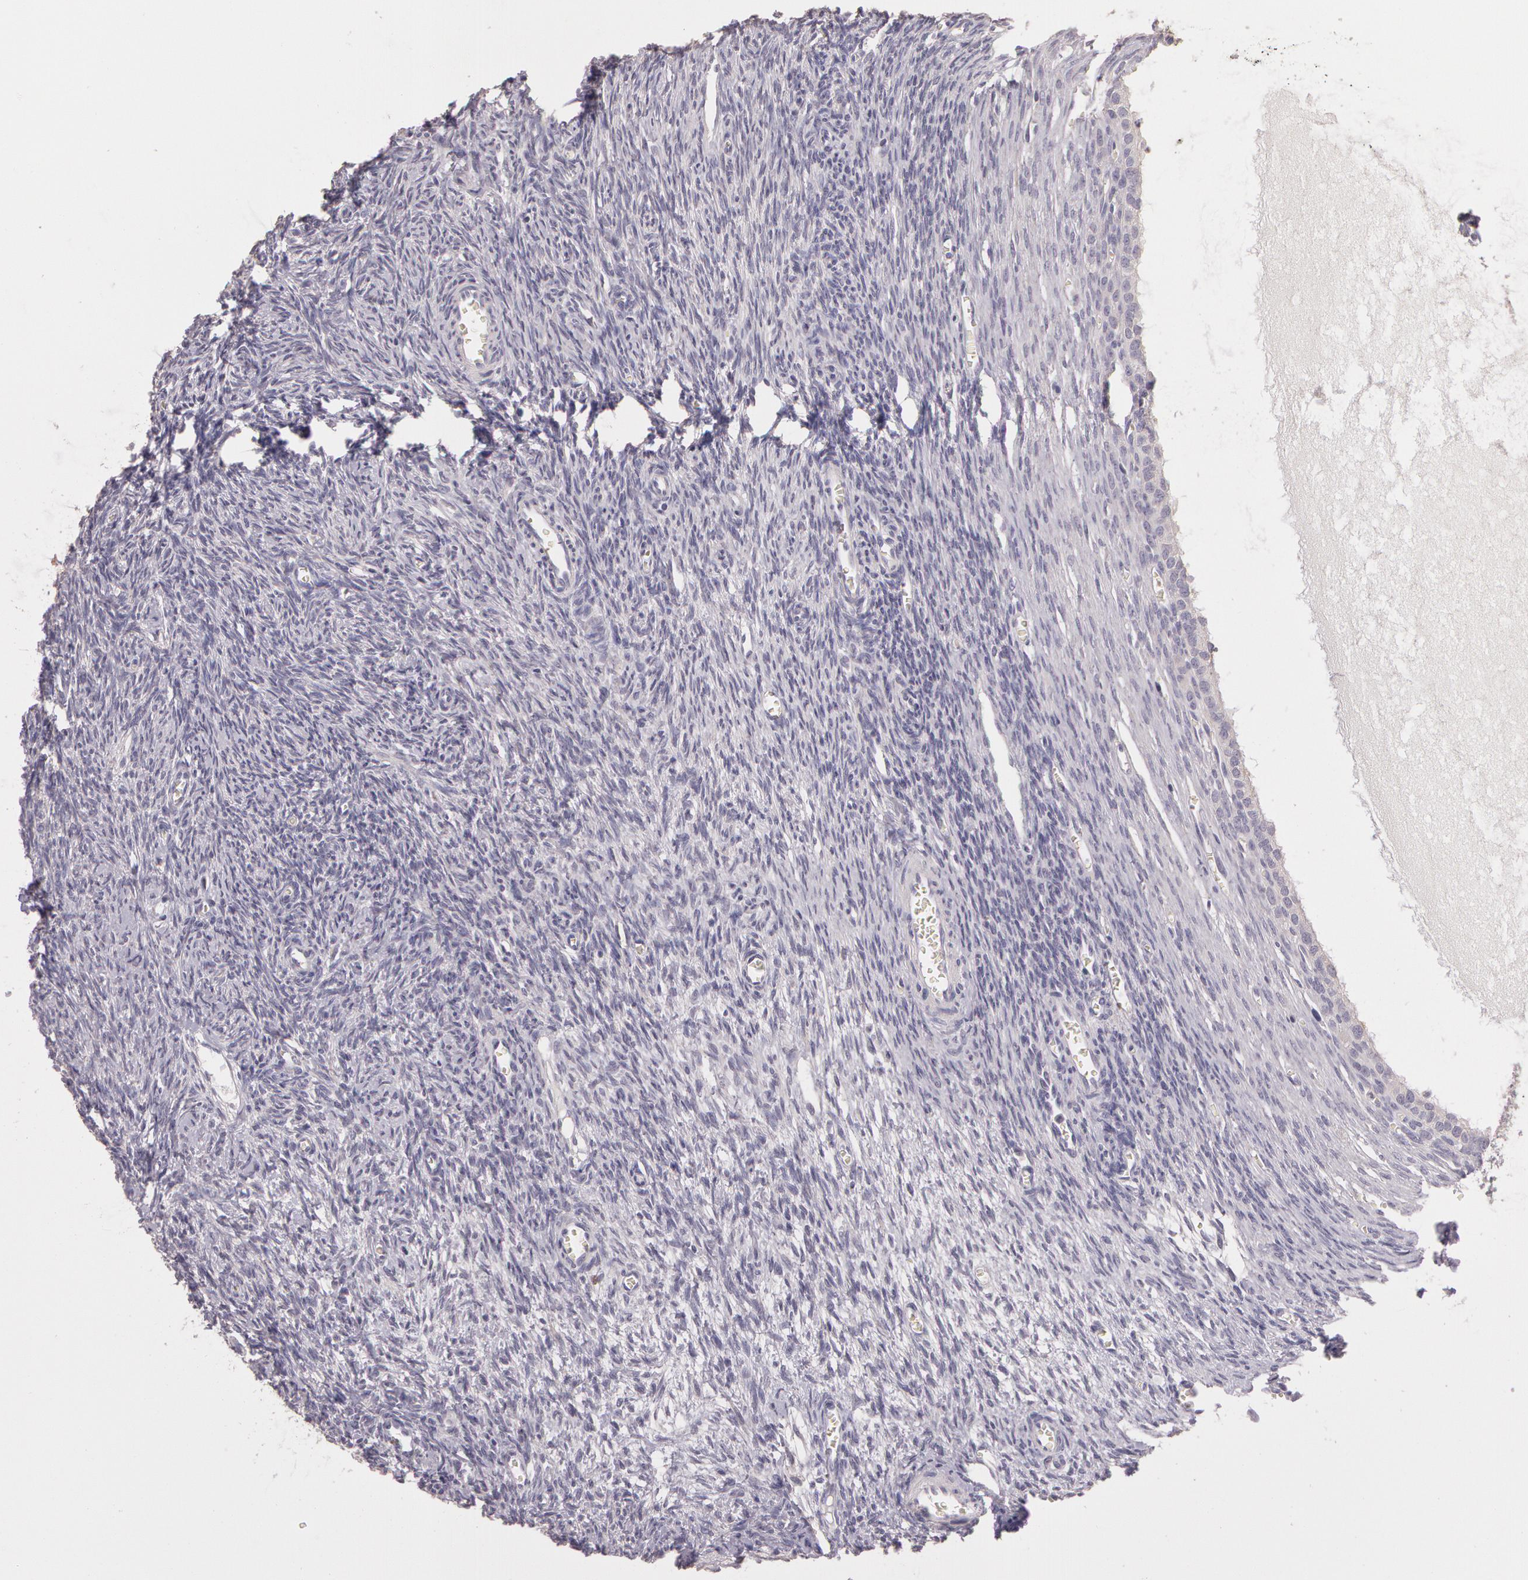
{"staining": {"intensity": "negative", "quantity": "none", "location": "none"}, "tissue": "ovary", "cell_type": "Follicle cells", "image_type": "normal", "snomed": [{"axis": "morphology", "description": "Normal tissue, NOS"}, {"axis": "topography", "description": "Ovary"}], "caption": "Ovary stained for a protein using IHC reveals no staining follicle cells.", "gene": "G2E3", "patient": {"sex": "female", "age": 27}}